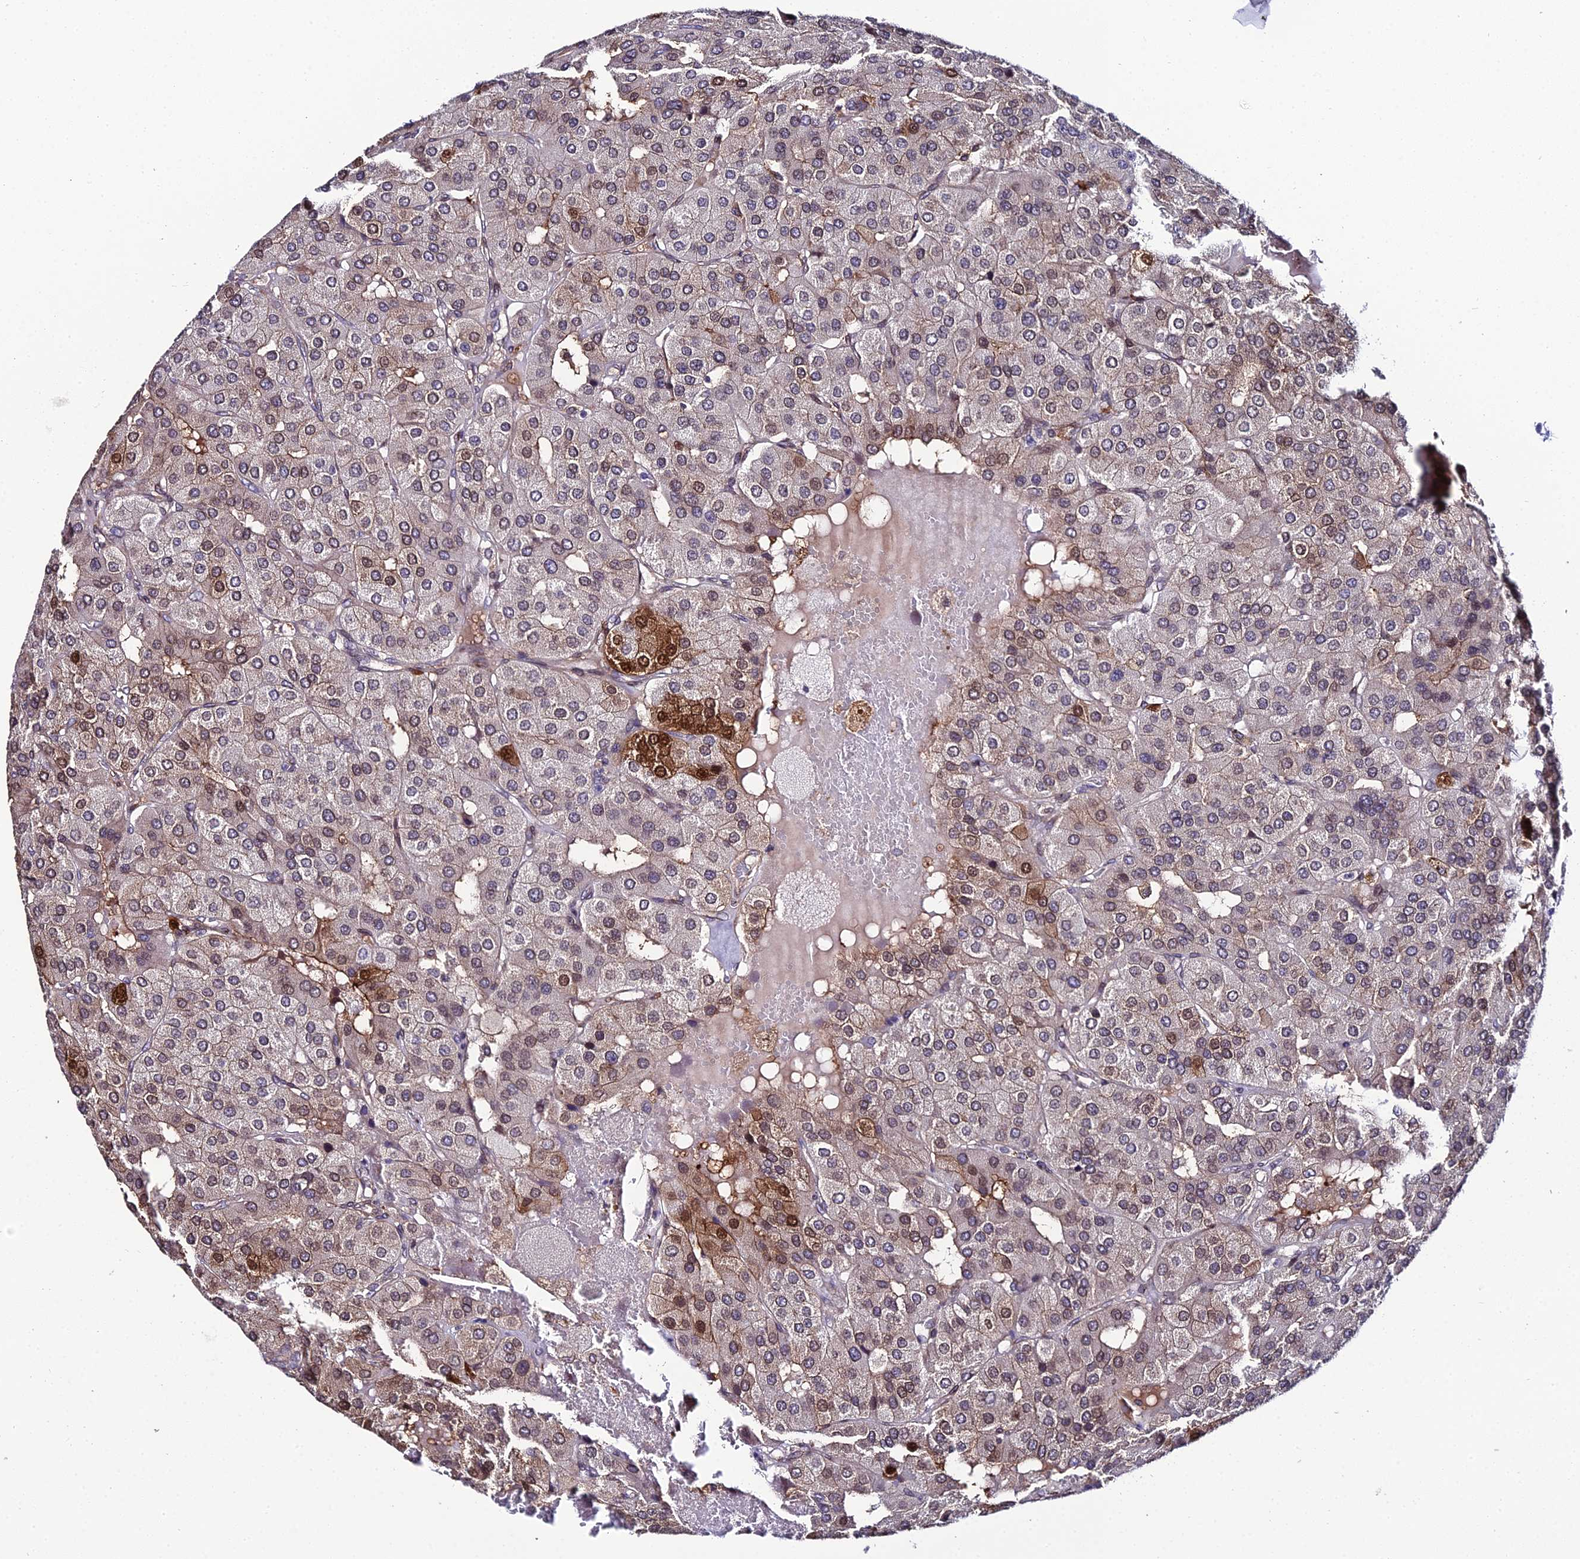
{"staining": {"intensity": "strong", "quantity": "<25%", "location": "cytoplasmic/membranous,nuclear"}, "tissue": "parathyroid gland", "cell_type": "Glandular cells", "image_type": "normal", "snomed": [{"axis": "morphology", "description": "Normal tissue, NOS"}, {"axis": "morphology", "description": "Adenoma, NOS"}, {"axis": "topography", "description": "Parathyroid gland"}], "caption": "This micrograph demonstrates IHC staining of benign parathyroid gland, with medium strong cytoplasmic/membranous,nuclear expression in approximately <25% of glandular cells.", "gene": "DDX19A", "patient": {"sex": "female", "age": 86}}